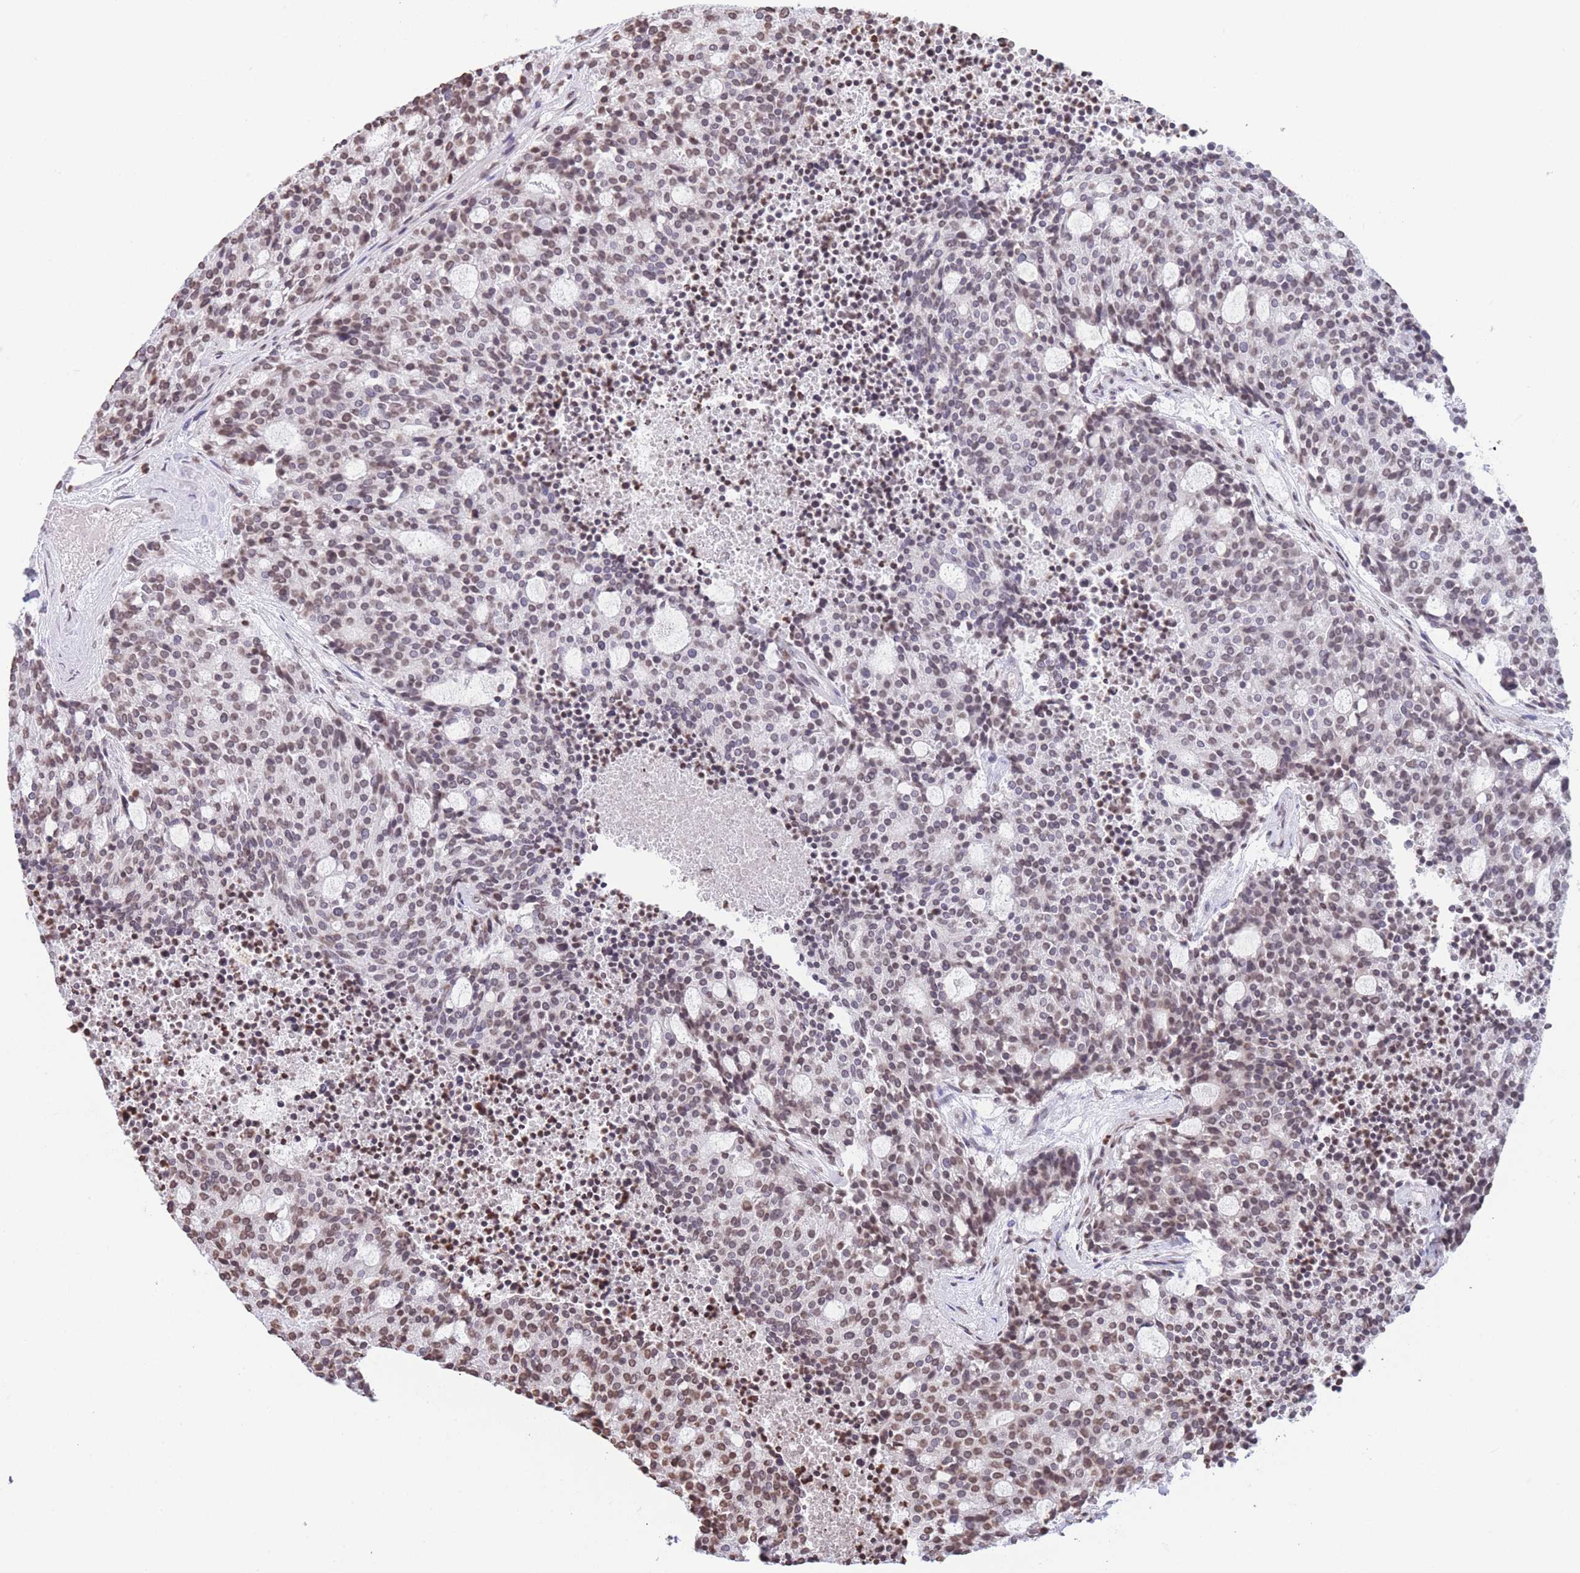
{"staining": {"intensity": "moderate", "quantity": ">75%", "location": "nuclear"}, "tissue": "carcinoid", "cell_type": "Tumor cells", "image_type": "cancer", "snomed": [{"axis": "morphology", "description": "Carcinoid, malignant, NOS"}, {"axis": "topography", "description": "Pancreas"}], "caption": "Malignant carcinoid stained with a brown dye reveals moderate nuclear positive staining in approximately >75% of tumor cells.", "gene": "H2BC11", "patient": {"sex": "female", "age": 54}}